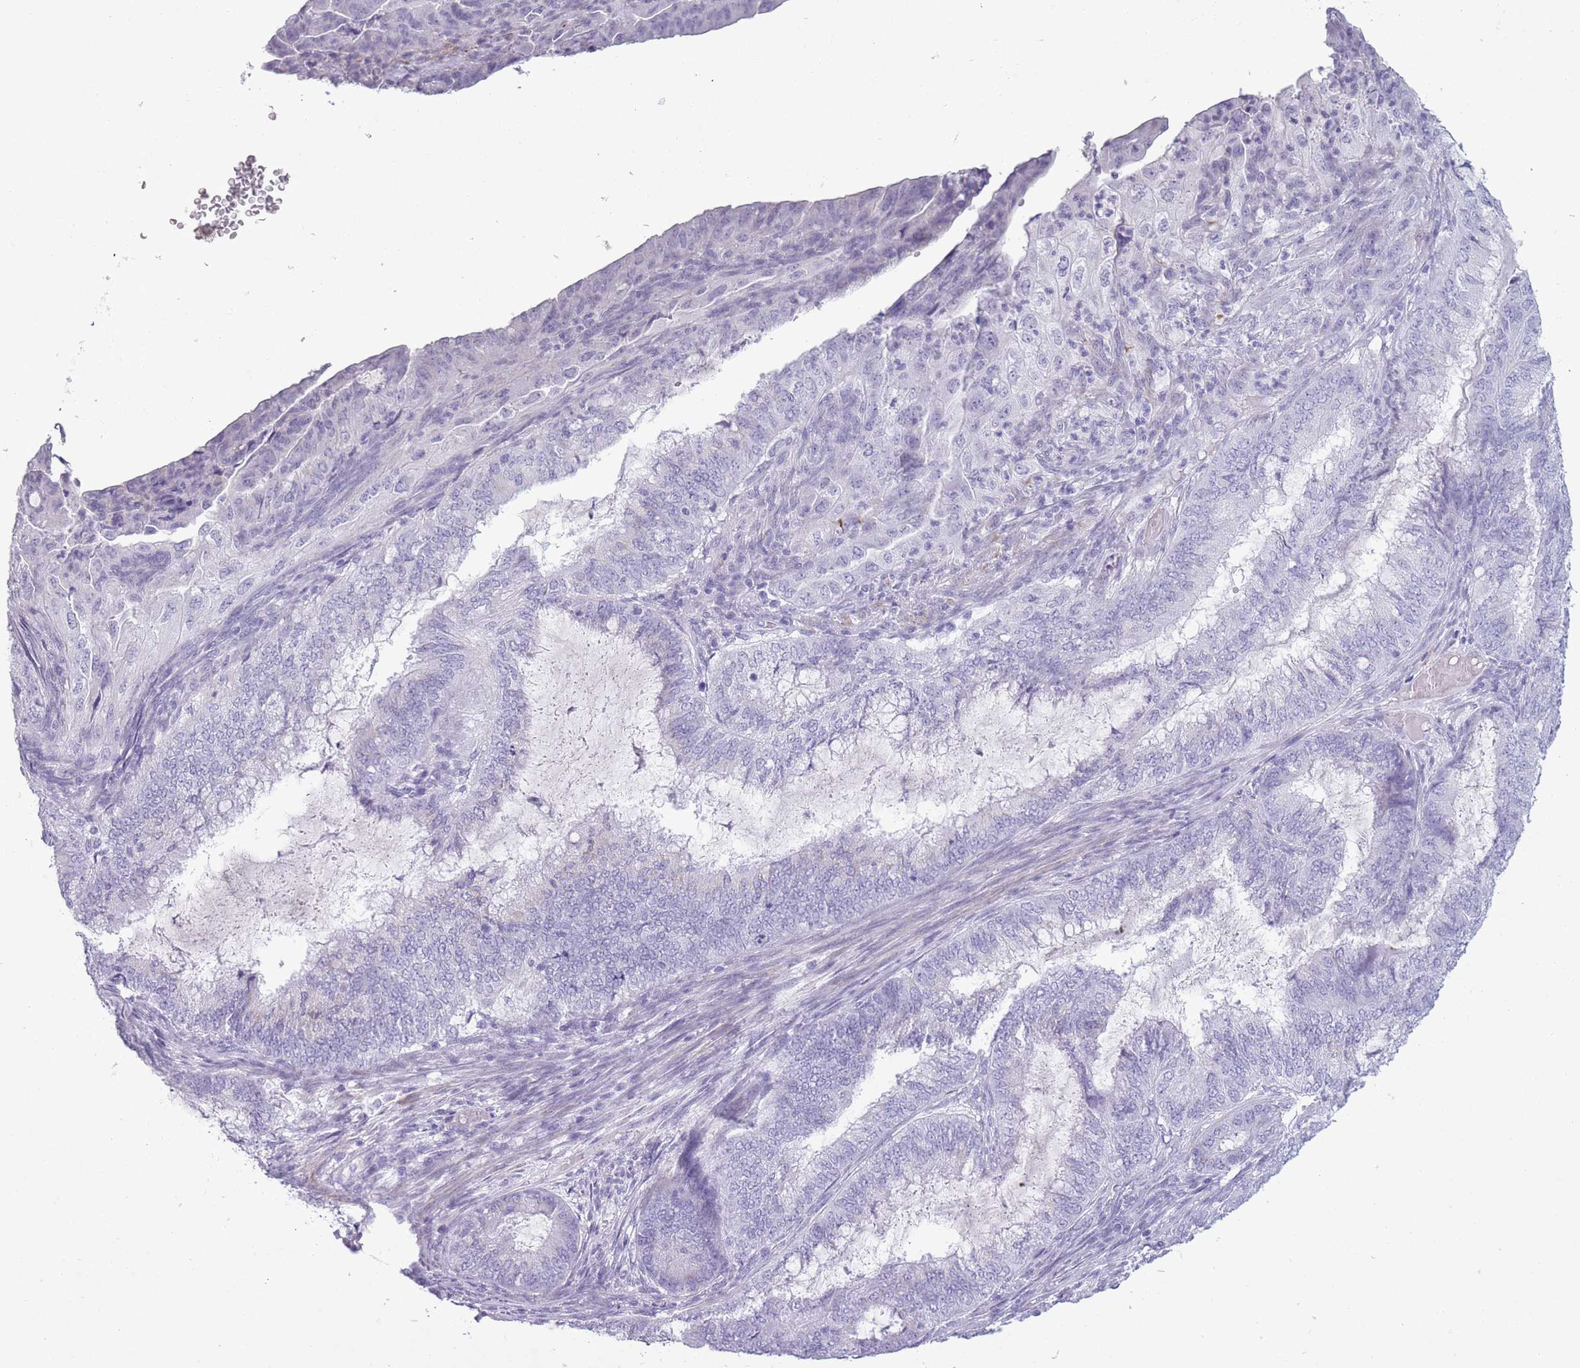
{"staining": {"intensity": "negative", "quantity": "none", "location": "none"}, "tissue": "endometrial cancer", "cell_type": "Tumor cells", "image_type": "cancer", "snomed": [{"axis": "morphology", "description": "Adenocarcinoma, NOS"}, {"axis": "topography", "description": "Endometrium"}], "caption": "Endometrial cancer was stained to show a protein in brown. There is no significant expression in tumor cells. (DAB IHC, high magnification).", "gene": "GOLGA6D", "patient": {"sex": "female", "age": 51}}